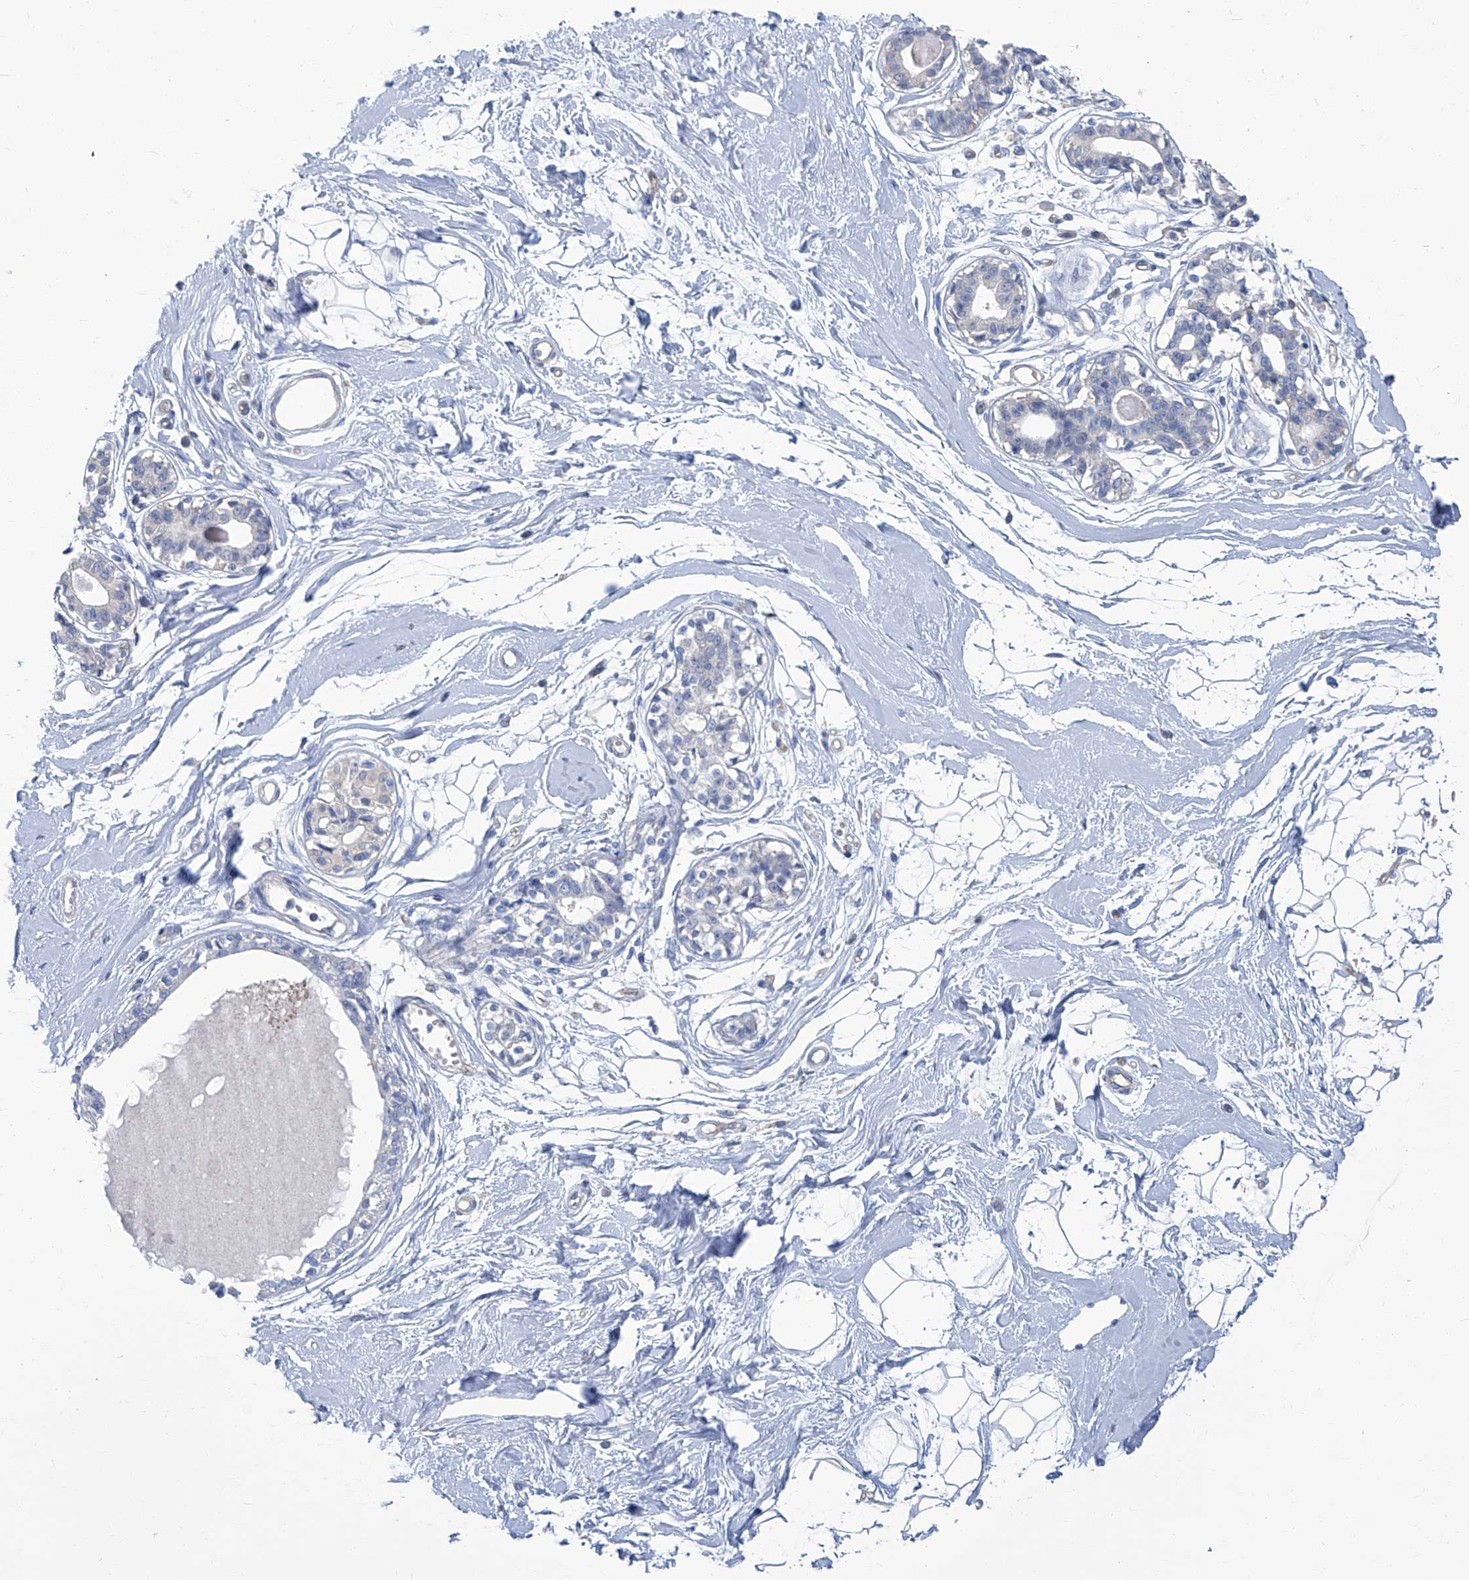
{"staining": {"intensity": "negative", "quantity": "none", "location": "none"}, "tissue": "breast", "cell_type": "Adipocytes", "image_type": "normal", "snomed": [{"axis": "morphology", "description": "Normal tissue, NOS"}, {"axis": "topography", "description": "Breast"}], "caption": "Adipocytes are negative for brown protein staining in benign breast. (Stains: DAB immunohistochemistry (IHC) with hematoxylin counter stain, Microscopy: brightfield microscopy at high magnification).", "gene": "PFKL", "patient": {"sex": "female", "age": 45}}